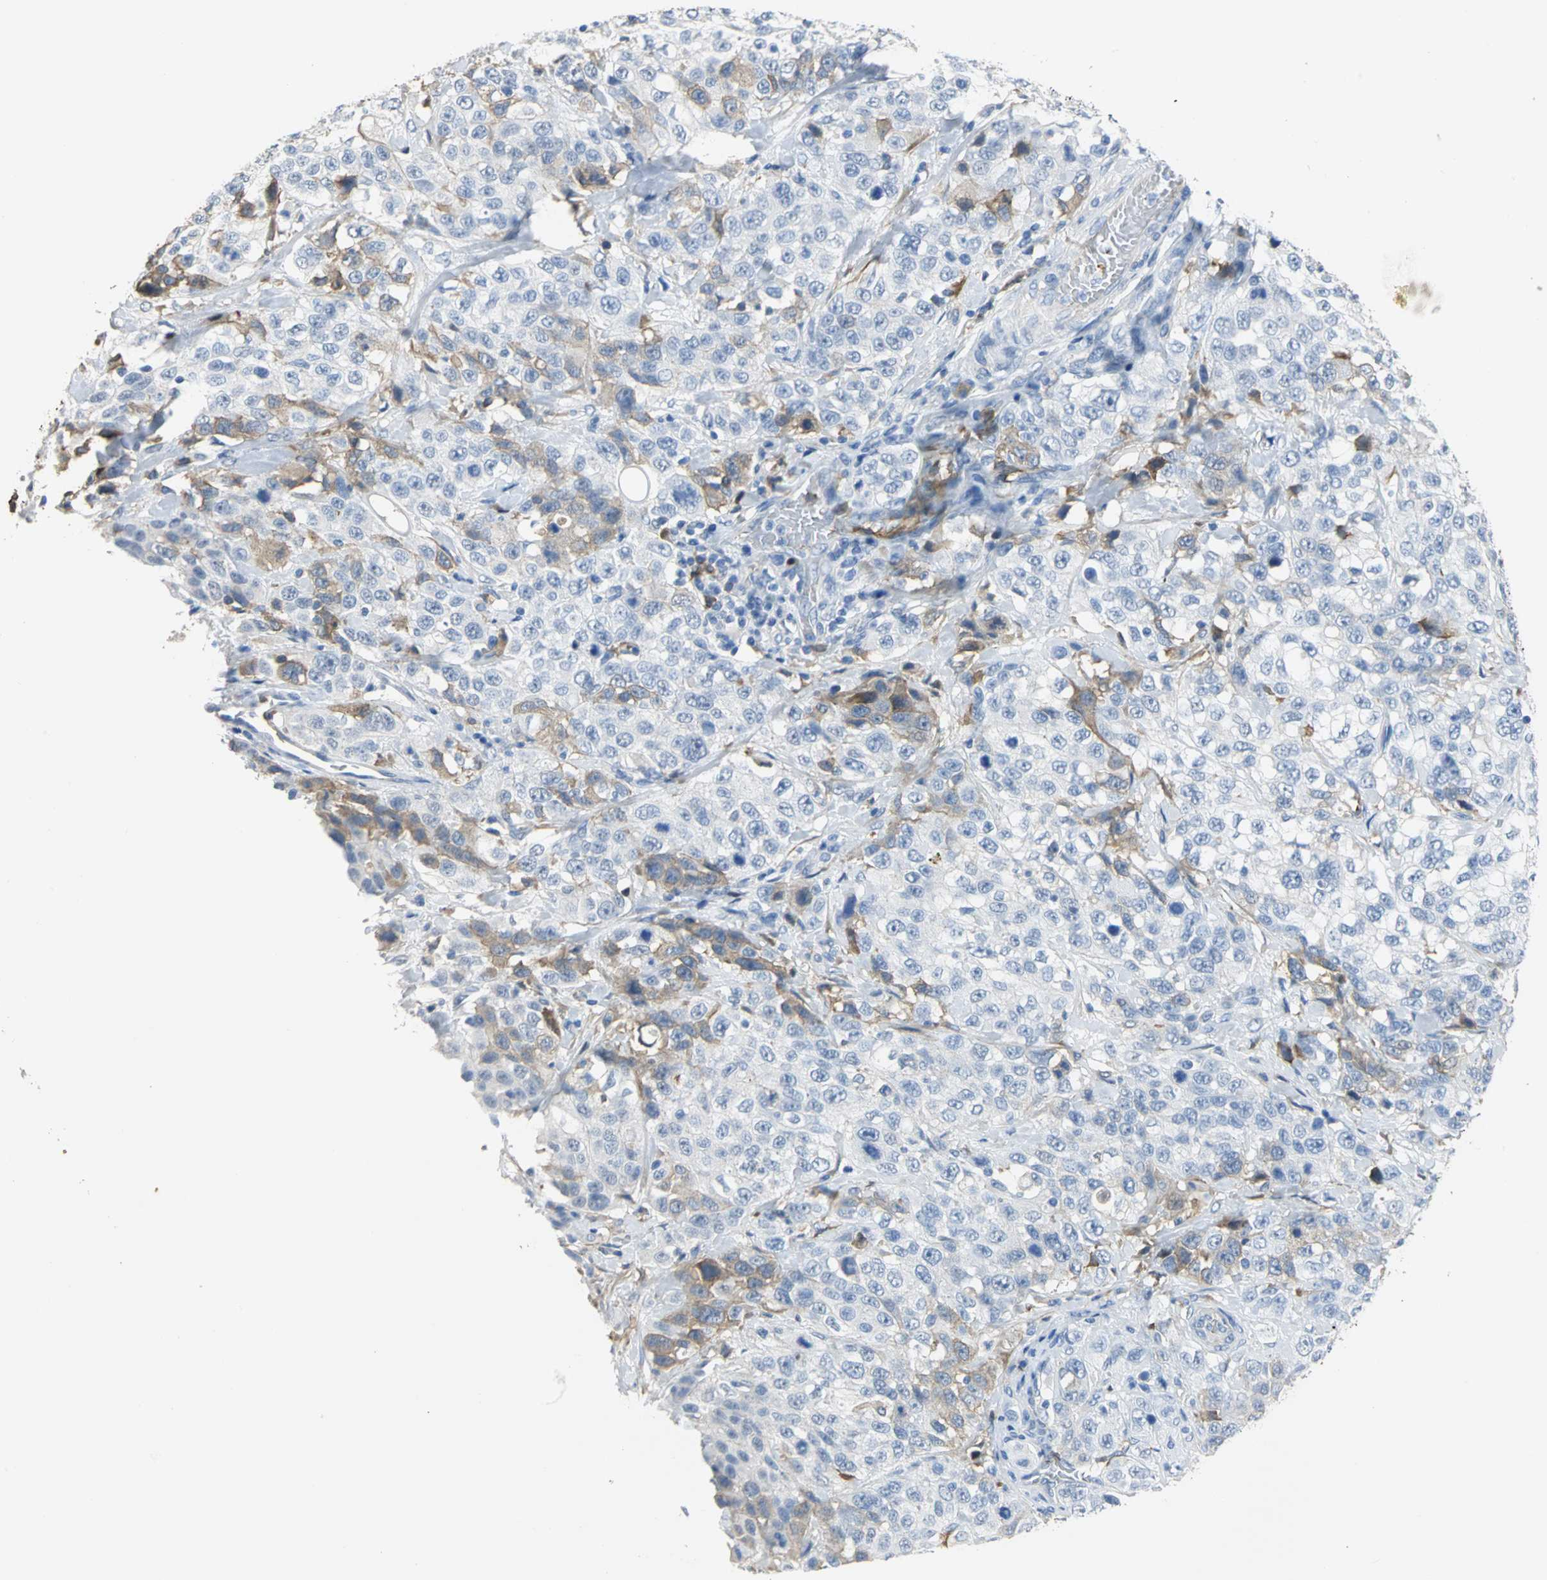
{"staining": {"intensity": "moderate", "quantity": "<25%", "location": "cytoplasmic/membranous"}, "tissue": "stomach cancer", "cell_type": "Tumor cells", "image_type": "cancer", "snomed": [{"axis": "morphology", "description": "Normal tissue, NOS"}, {"axis": "morphology", "description": "Adenocarcinoma, NOS"}, {"axis": "topography", "description": "Stomach"}], "caption": "High-power microscopy captured an immunohistochemistry (IHC) image of stomach cancer (adenocarcinoma), revealing moderate cytoplasmic/membranous positivity in about <25% of tumor cells. The staining was performed using DAB (3,3'-diaminobenzidine), with brown indicating positive protein expression. Nuclei are stained blue with hematoxylin.", "gene": "GYG2", "patient": {"sex": "male", "age": 48}}